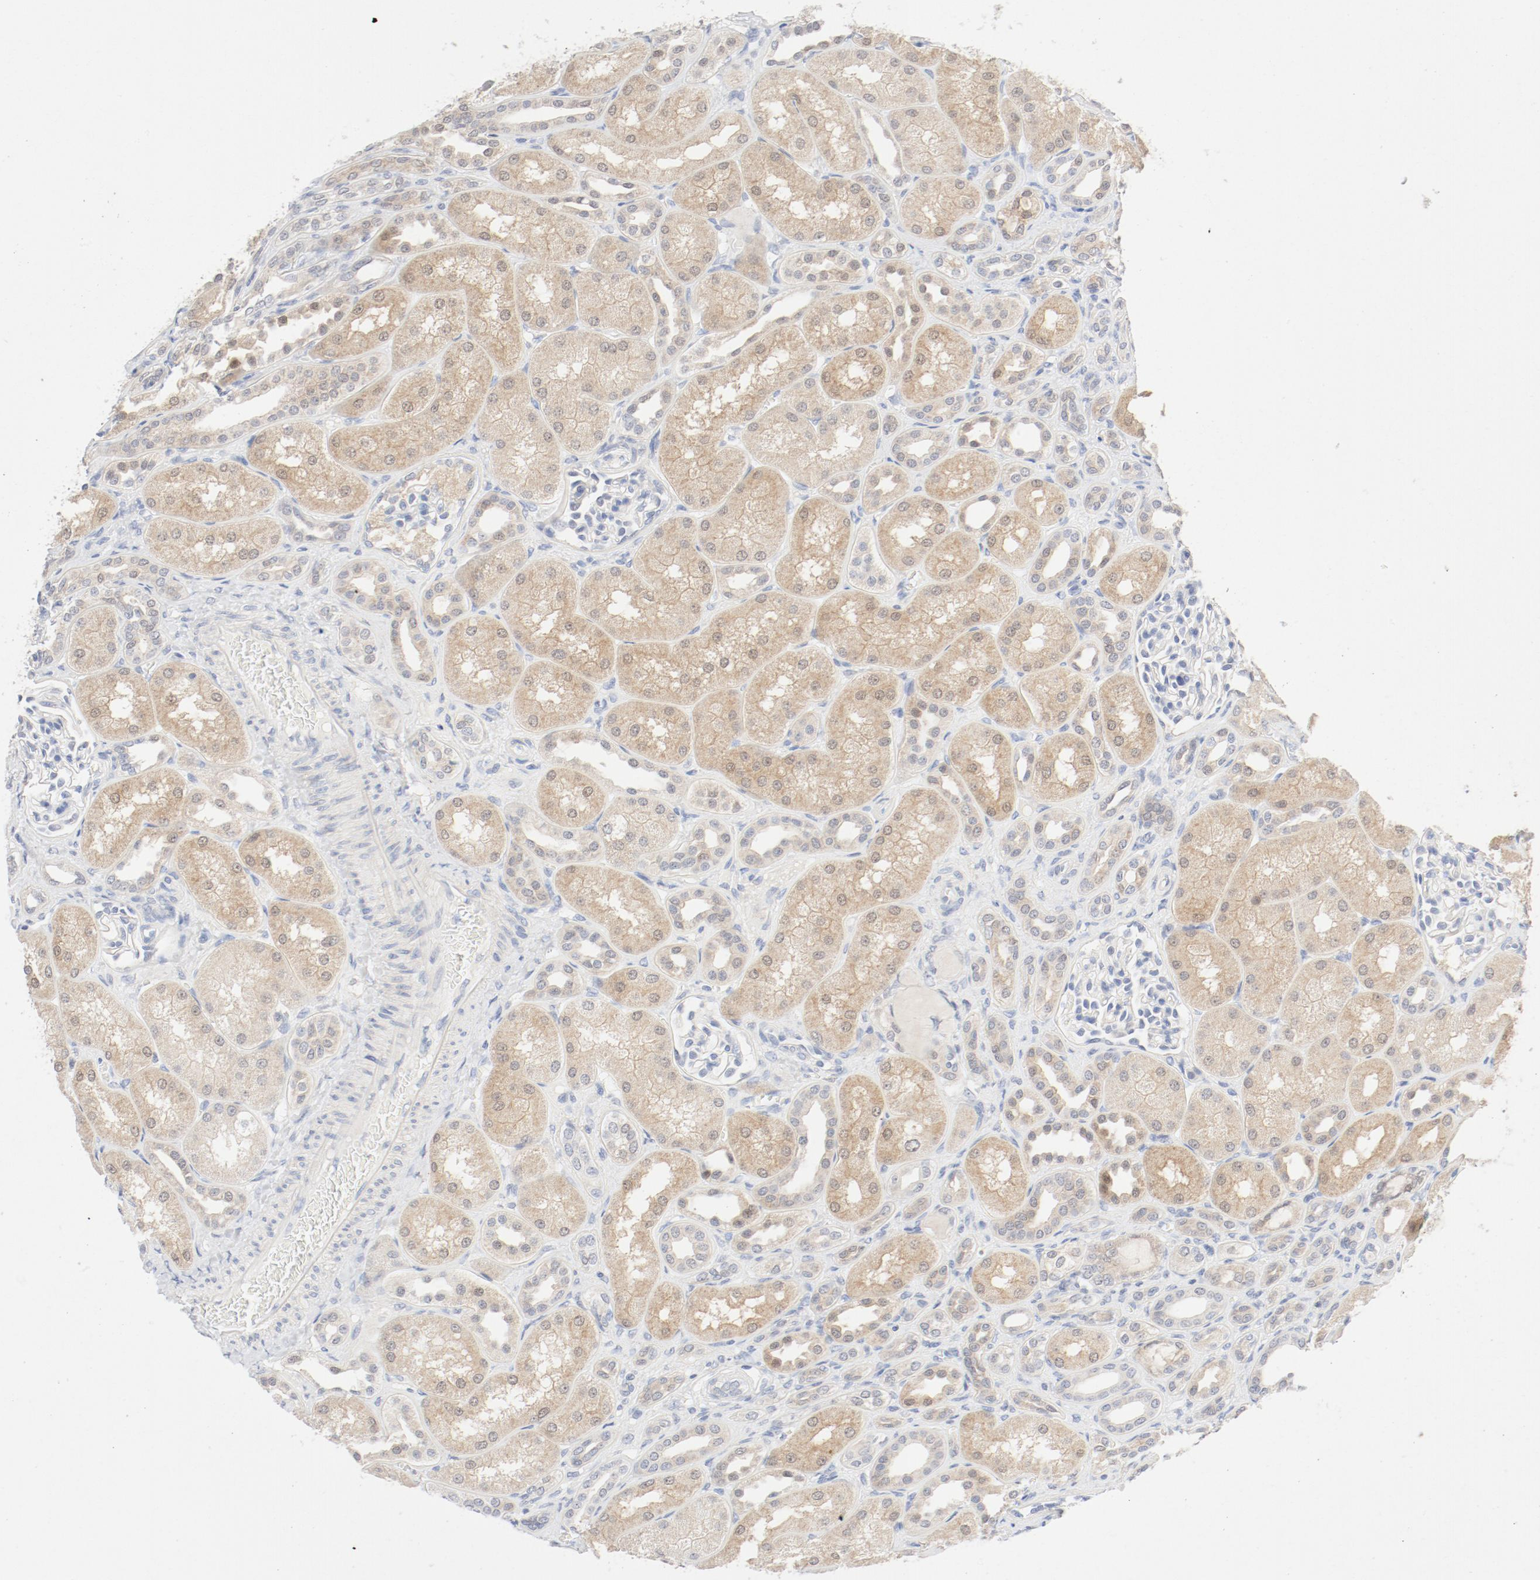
{"staining": {"intensity": "negative", "quantity": "none", "location": "none"}, "tissue": "kidney", "cell_type": "Cells in glomeruli", "image_type": "normal", "snomed": [{"axis": "morphology", "description": "Normal tissue, NOS"}, {"axis": "topography", "description": "Kidney"}], "caption": "There is no significant staining in cells in glomeruli of kidney. (DAB (3,3'-diaminobenzidine) immunohistochemistry (IHC) visualized using brightfield microscopy, high magnification).", "gene": "PGM1", "patient": {"sex": "male", "age": 7}}